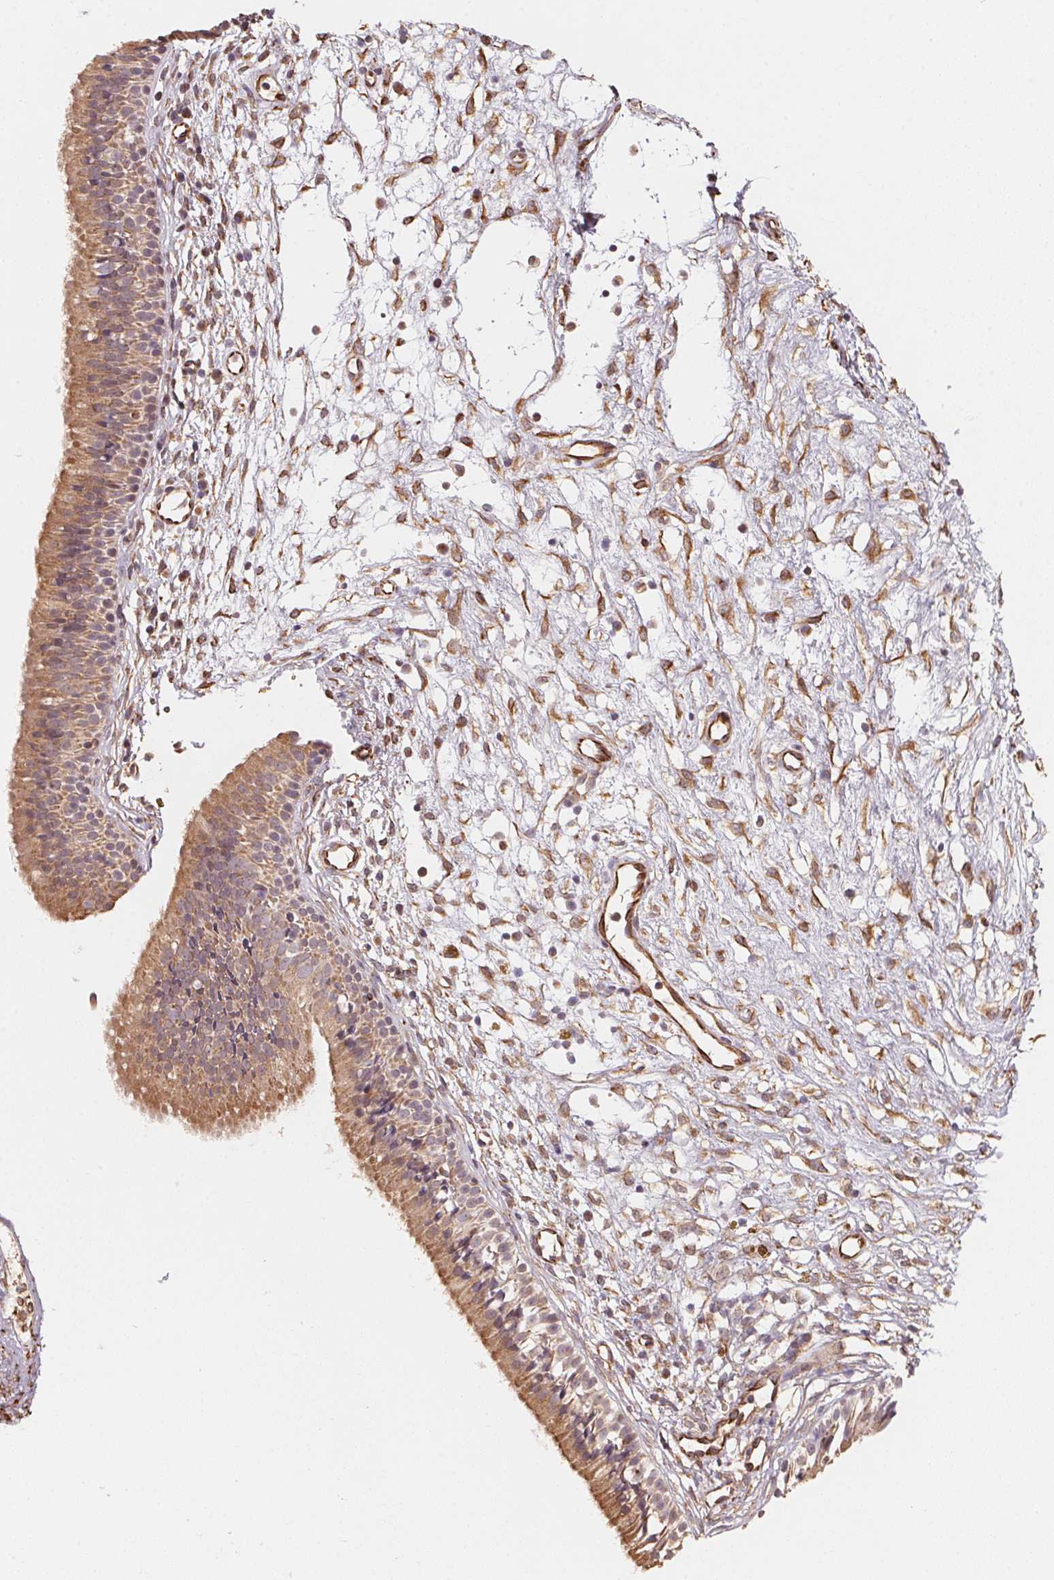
{"staining": {"intensity": "moderate", "quantity": ">75%", "location": "cytoplasmic/membranous"}, "tissue": "nasopharynx", "cell_type": "Respiratory epithelial cells", "image_type": "normal", "snomed": [{"axis": "morphology", "description": "Normal tissue, NOS"}, {"axis": "topography", "description": "Nasopharynx"}], "caption": "Moderate cytoplasmic/membranous staining for a protein is present in approximately >75% of respiratory epithelial cells of benign nasopharynx using immunohistochemistry.", "gene": "TSPAN12", "patient": {"sex": "male", "age": 24}}